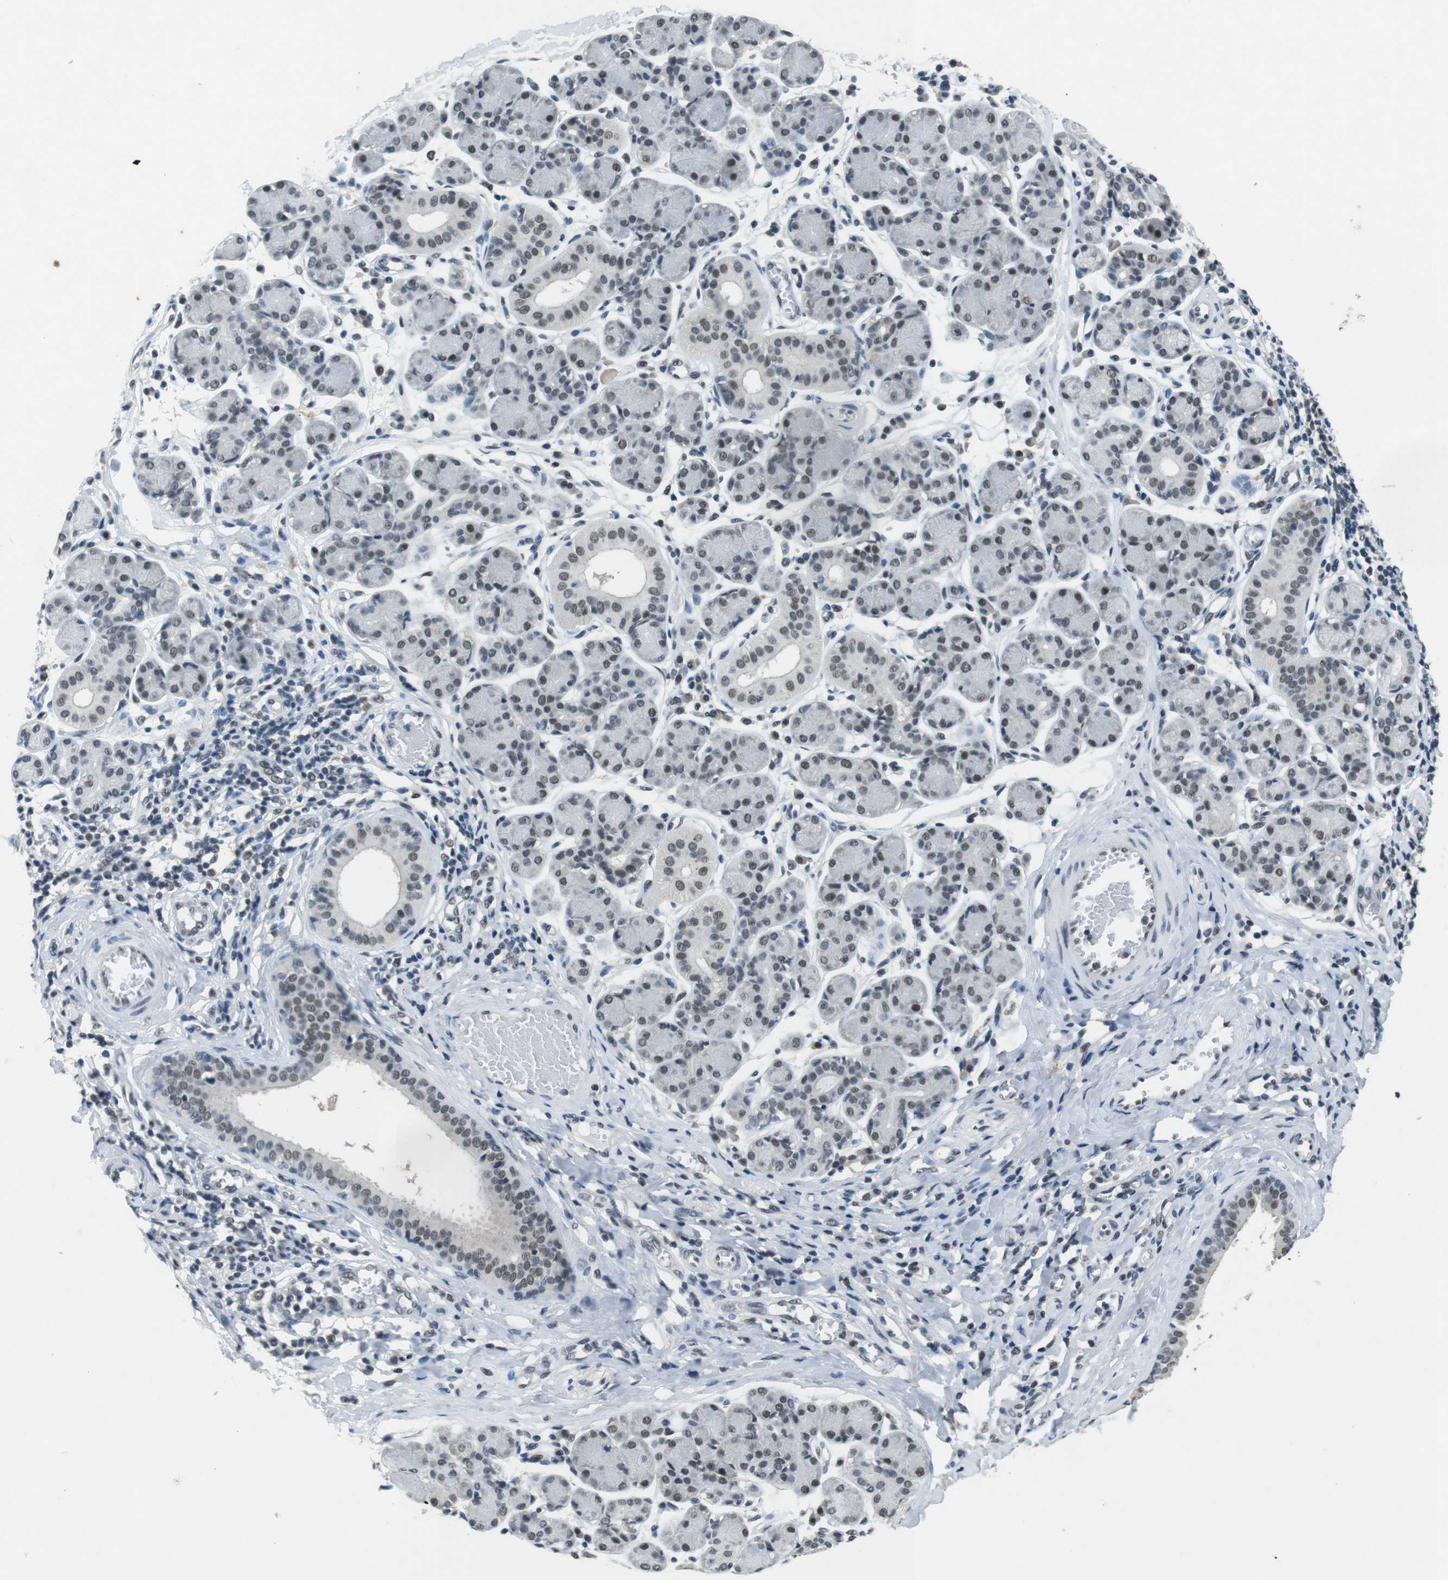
{"staining": {"intensity": "weak", "quantity": "25%-75%", "location": "nuclear"}, "tissue": "salivary gland", "cell_type": "Glandular cells", "image_type": "normal", "snomed": [{"axis": "morphology", "description": "Normal tissue, NOS"}, {"axis": "morphology", "description": "Inflammation, NOS"}, {"axis": "topography", "description": "Lymph node"}, {"axis": "topography", "description": "Salivary gland"}], "caption": "DAB (3,3'-diaminobenzidine) immunohistochemical staining of normal human salivary gland shows weak nuclear protein staining in about 25%-75% of glandular cells. Ihc stains the protein of interest in brown and the nuclei are stained blue.", "gene": "USP7", "patient": {"sex": "male", "age": 3}}